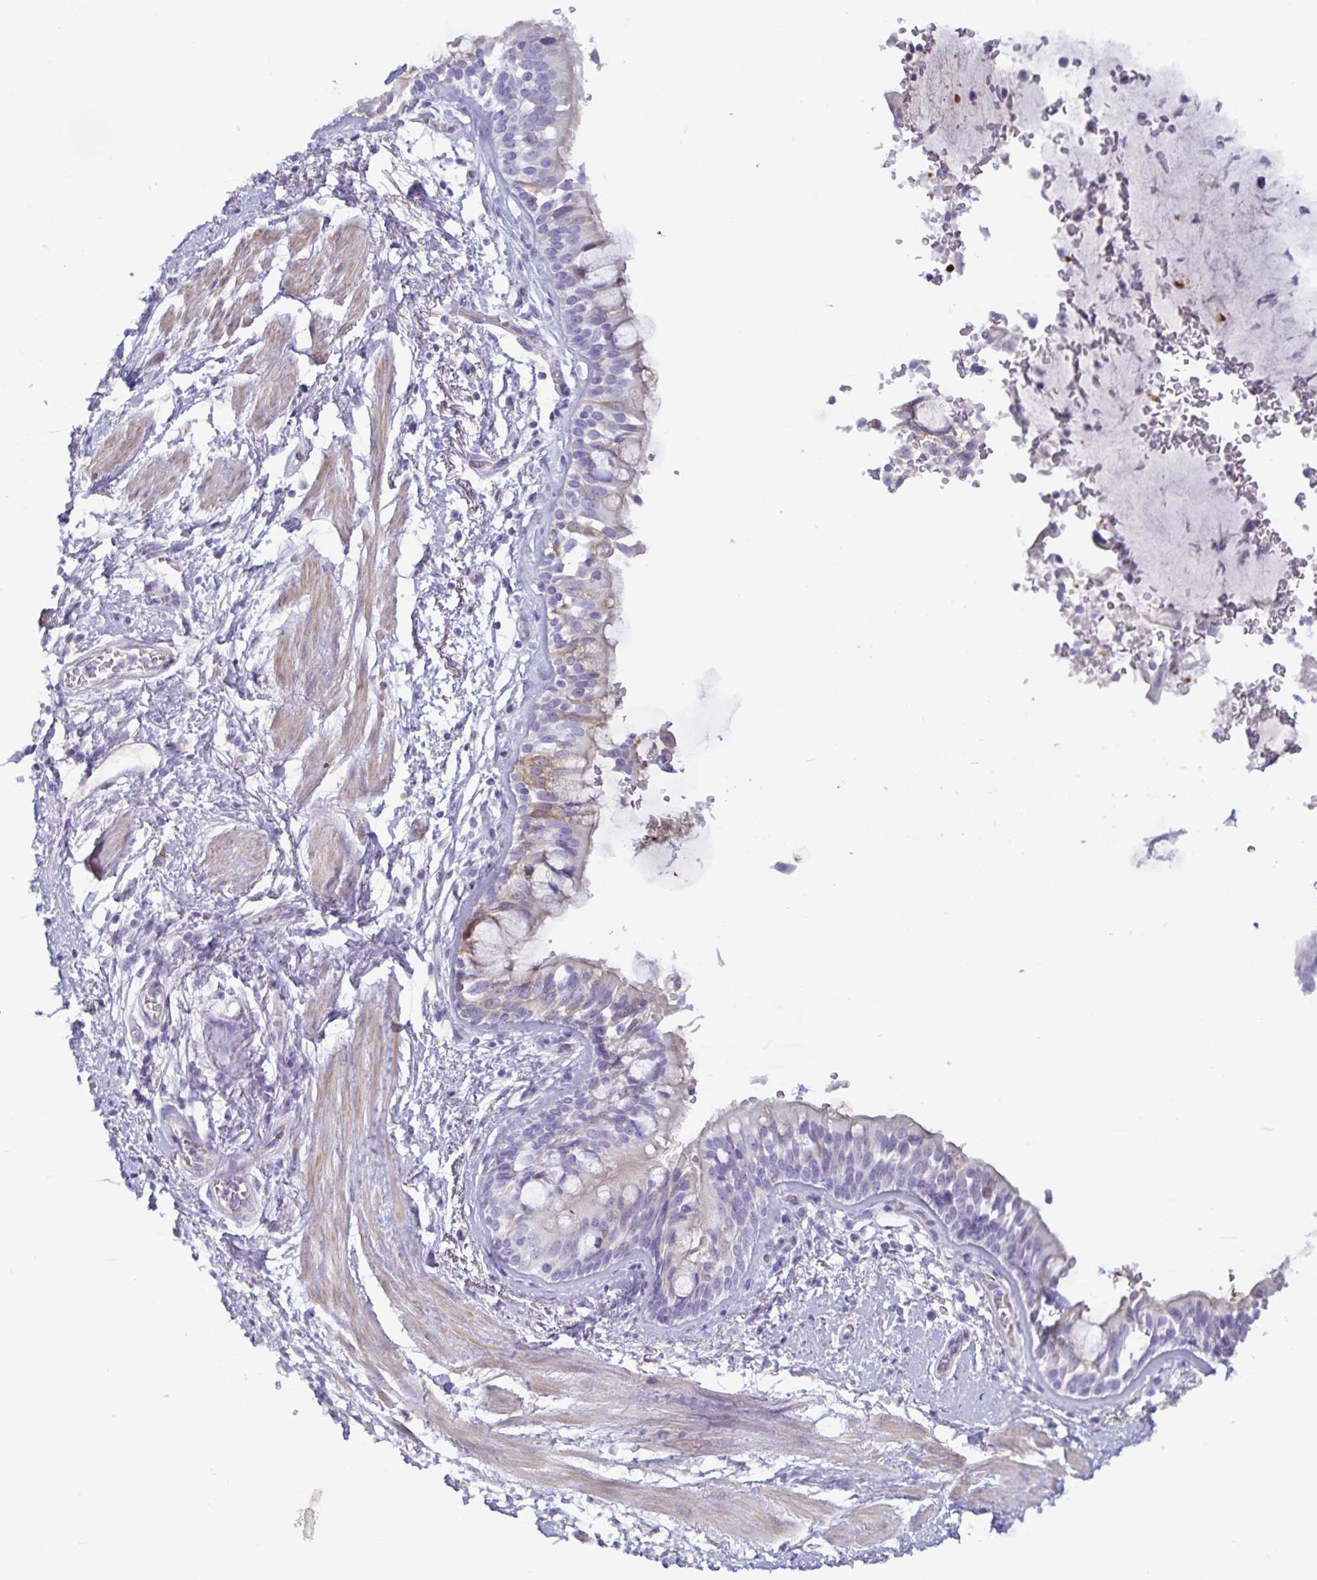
{"staining": {"intensity": "negative", "quantity": "none", "location": "none"}, "tissue": "adipose tissue", "cell_type": "Adipocytes", "image_type": "normal", "snomed": [{"axis": "morphology", "description": "Normal tissue, NOS"}, {"axis": "morphology", "description": "Degeneration, NOS"}, {"axis": "topography", "description": "Cartilage tissue"}, {"axis": "topography", "description": "Lung"}], "caption": "High magnification brightfield microscopy of benign adipose tissue stained with DAB (3,3'-diaminobenzidine) (brown) and counterstained with hematoxylin (blue): adipocytes show no significant positivity. (Brightfield microscopy of DAB immunohistochemistry at high magnification).", "gene": "SPAG4", "patient": {"sex": "female", "age": 61}}